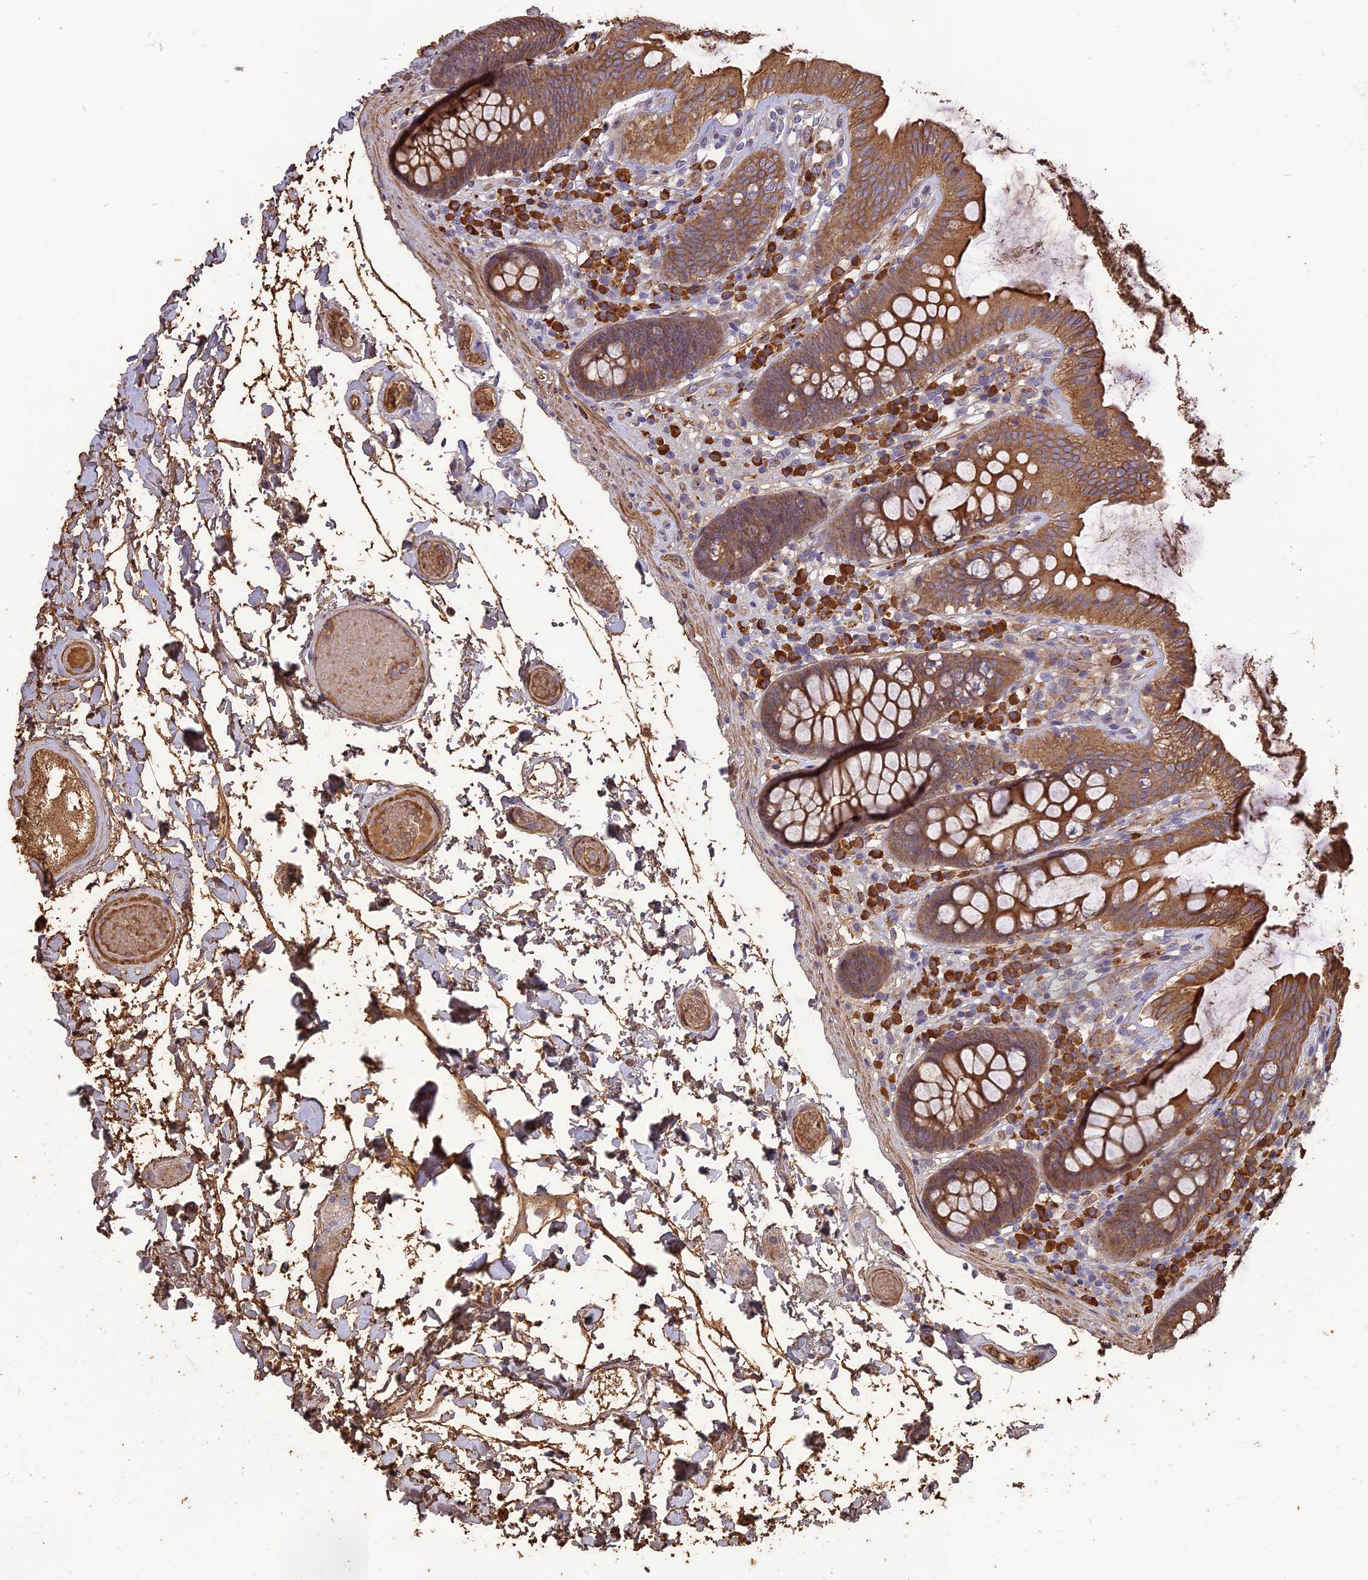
{"staining": {"intensity": "weak", "quantity": ">75%", "location": "cytoplasmic/membranous"}, "tissue": "colon", "cell_type": "Endothelial cells", "image_type": "normal", "snomed": [{"axis": "morphology", "description": "Normal tissue, NOS"}, {"axis": "topography", "description": "Colon"}], "caption": "Immunohistochemistry (IHC) image of normal colon: colon stained using immunohistochemistry exhibits low levels of weak protein expression localized specifically in the cytoplasmic/membranous of endothelial cells, appearing as a cytoplasmic/membranous brown color.", "gene": "ERMAP", "patient": {"sex": "male", "age": 84}}